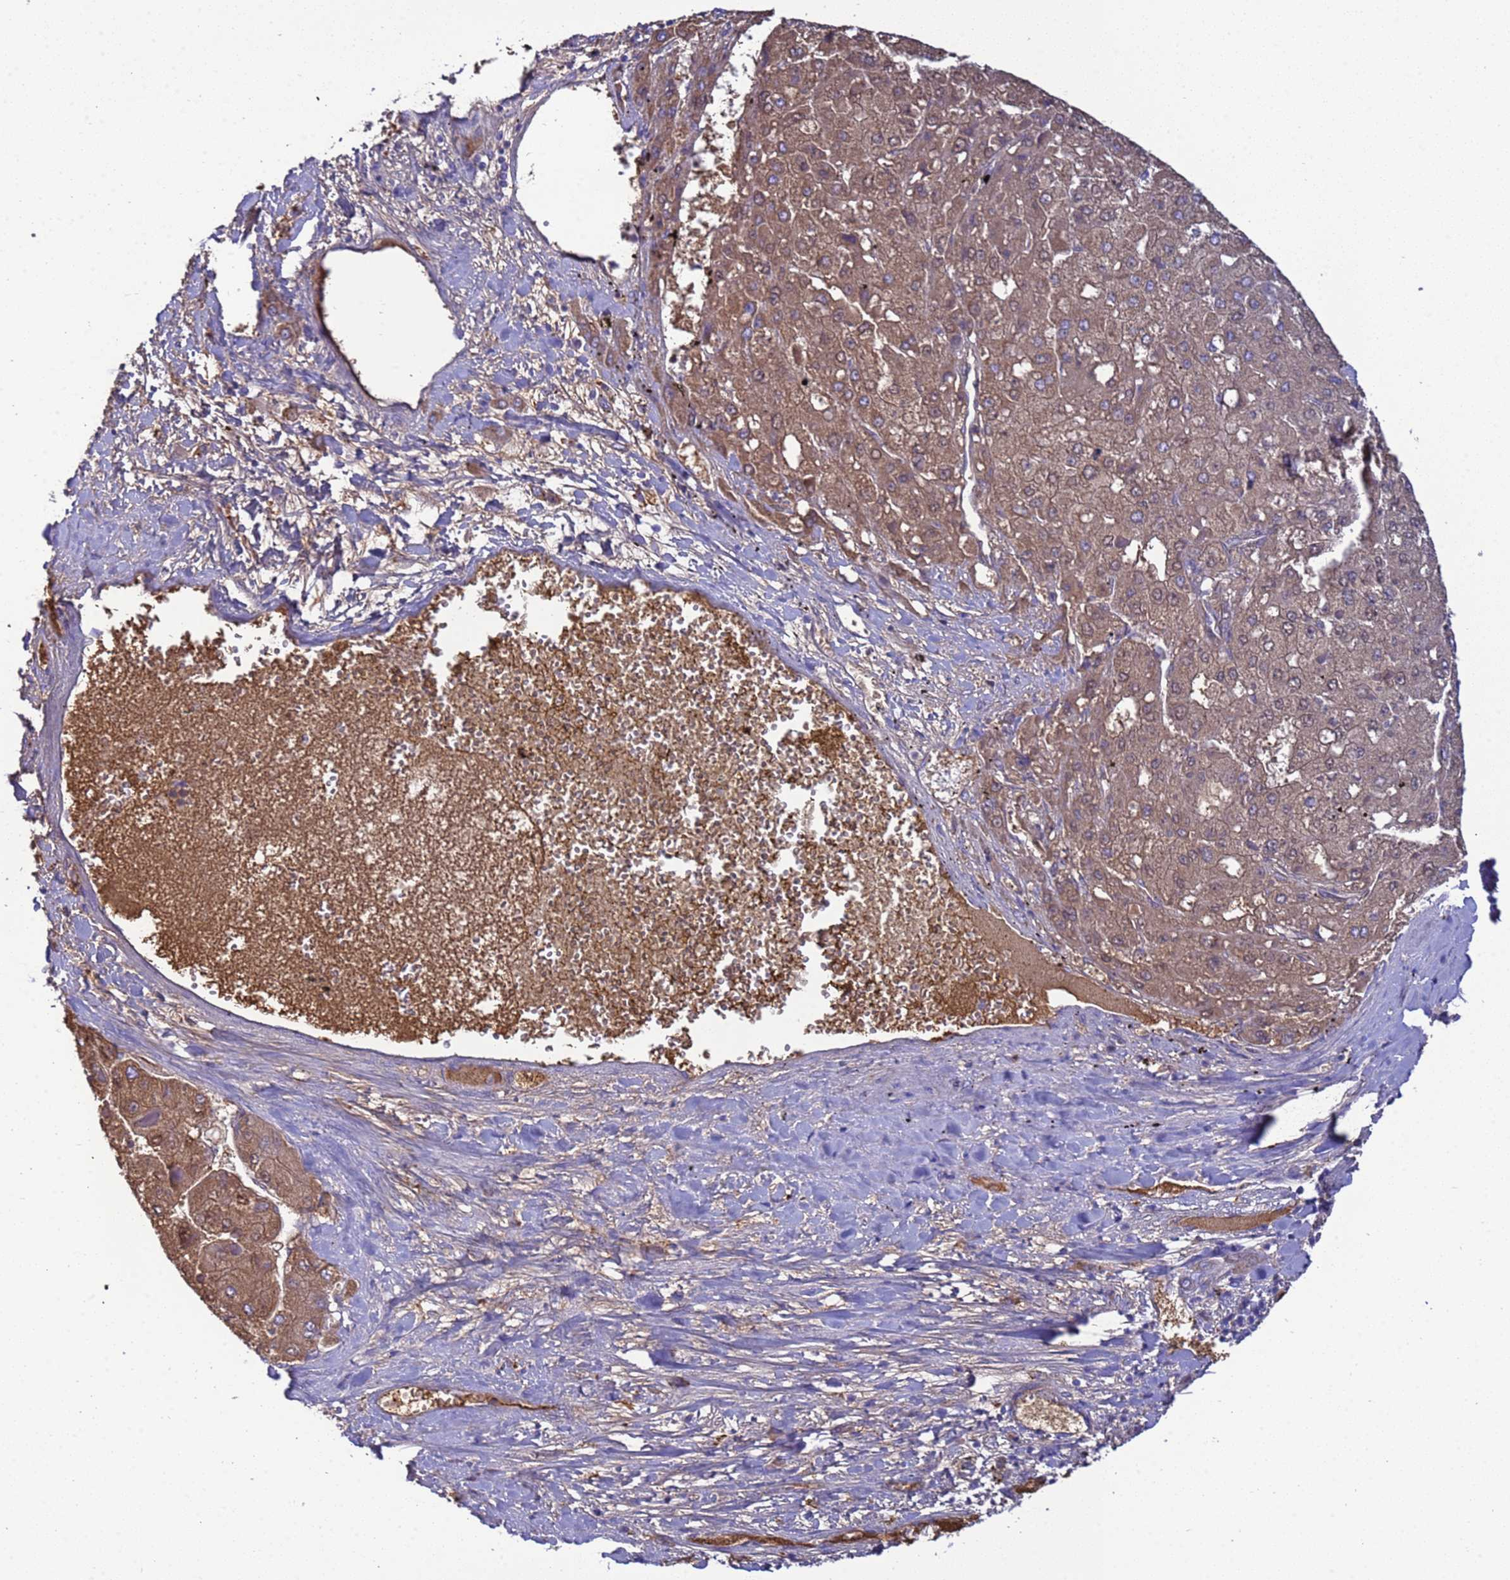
{"staining": {"intensity": "moderate", "quantity": ">75%", "location": "cytoplasmic/membranous"}, "tissue": "liver cancer", "cell_type": "Tumor cells", "image_type": "cancer", "snomed": [{"axis": "morphology", "description": "Carcinoma, Hepatocellular, NOS"}, {"axis": "topography", "description": "Liver"}], "caption": "Tumor cells show moderate cytoplasmic/membranous expression in approximately >75% of cells in liver cancer. (DAB IHC, brown staining for protein, blue staining for nuclei).", "gene": "H1-7", "patient": {"sex": "female", "age": 73}}